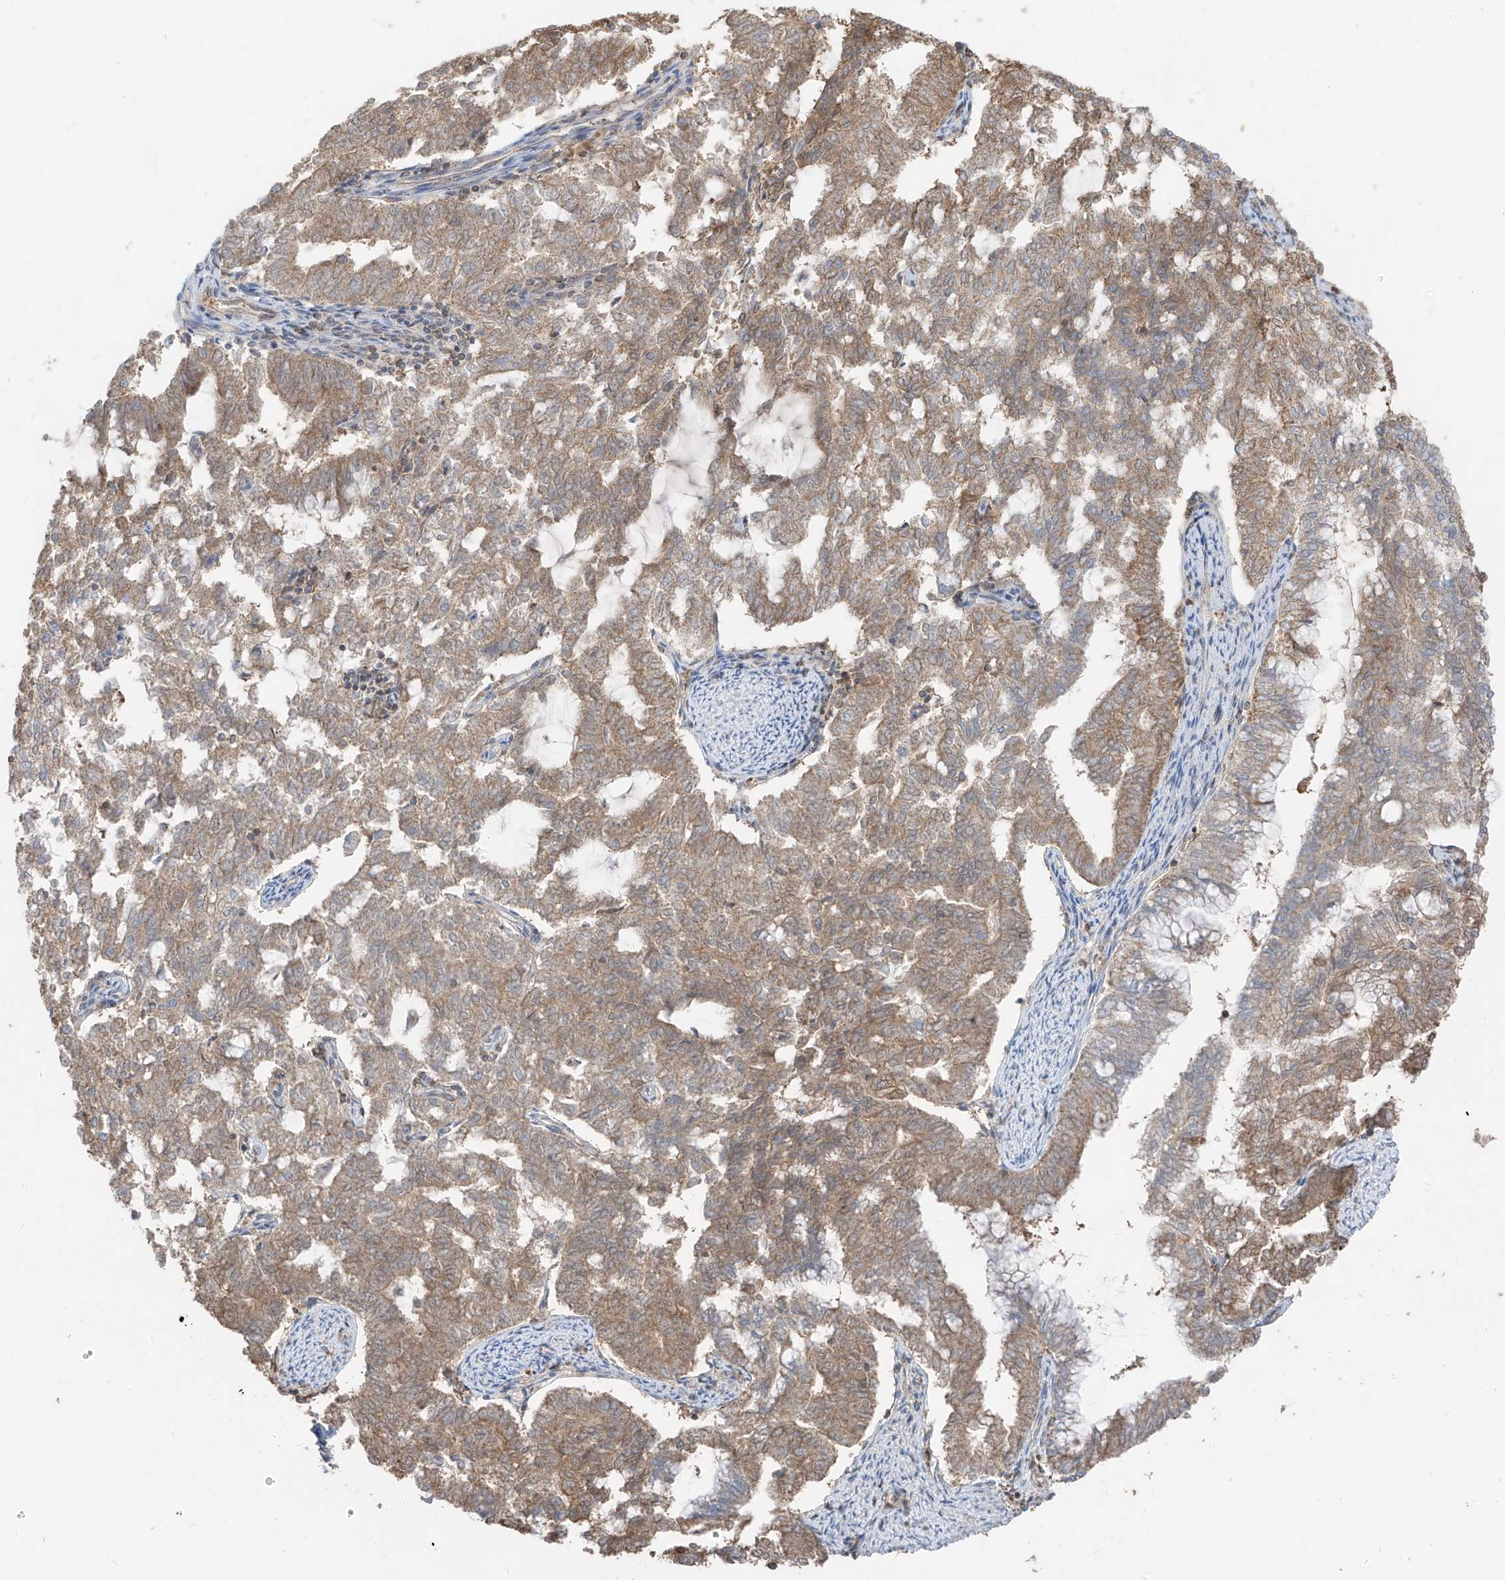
{"staining": {"intensity": "moderate", "quantity": ">75%", "location": "cytoplasmic/membranous"}, "tissue": "endometrial cancer", "cell_type": "Tumor cells", "image_type": "cancer", "snomed": [{"axis": "morphology", "description": "Adenocarcinoma, NOS"}, {"axis": "topography", "description": "Endometrium"}], "caption": "The immunohistochemical stain highlights moderate cytoplasmic/membranous positivity in tumor cells of adenocarcinoma (endometrial) tissue.", "gene": "ETHE1", "patient": {"sex": "female", "age": 79}}